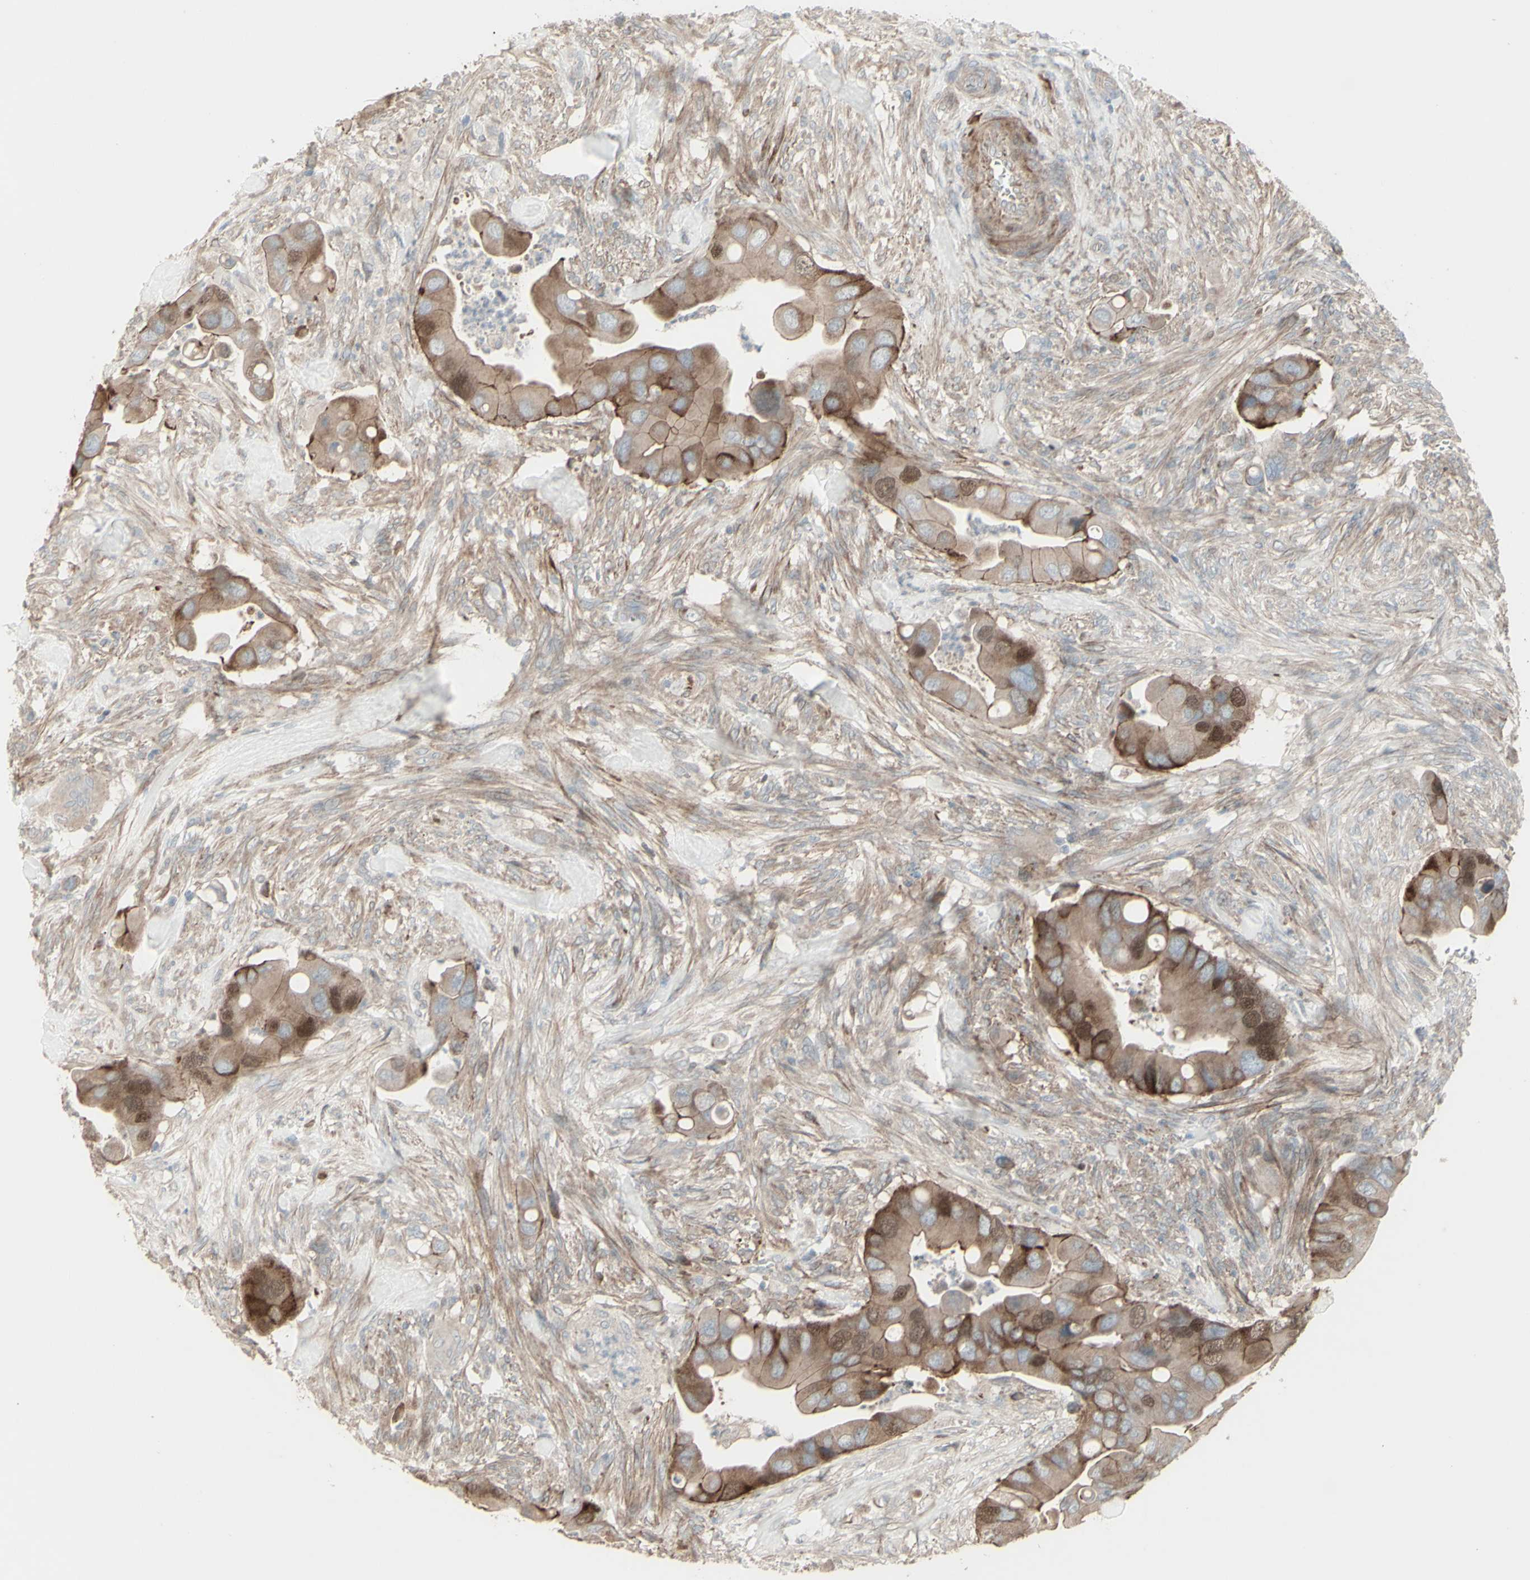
{"staining": {"intensity": "moderate", "quantity": ">75%", "location": "cytoplasmic/membranous,nuclear"}, "tissue": "colorectal cancer", "cell_type": "Tumor cells", "image_type": "cancer", "snomed": [{"axis": "morphology", "description": "Adenocarcinoma, NOS"}, {"axis": "topography", "description": "Rectum"}], "caption": "Approximately >75% of tumor cells in colorectal cancer (adenocarcinoma) demonstrate moderate cytoplasmic/membranous and nuclear protein positivity as visualized by brown immunohistochemical staining.", "gene": "GMNN", "patient": {"sex": "female", "age": 57}}